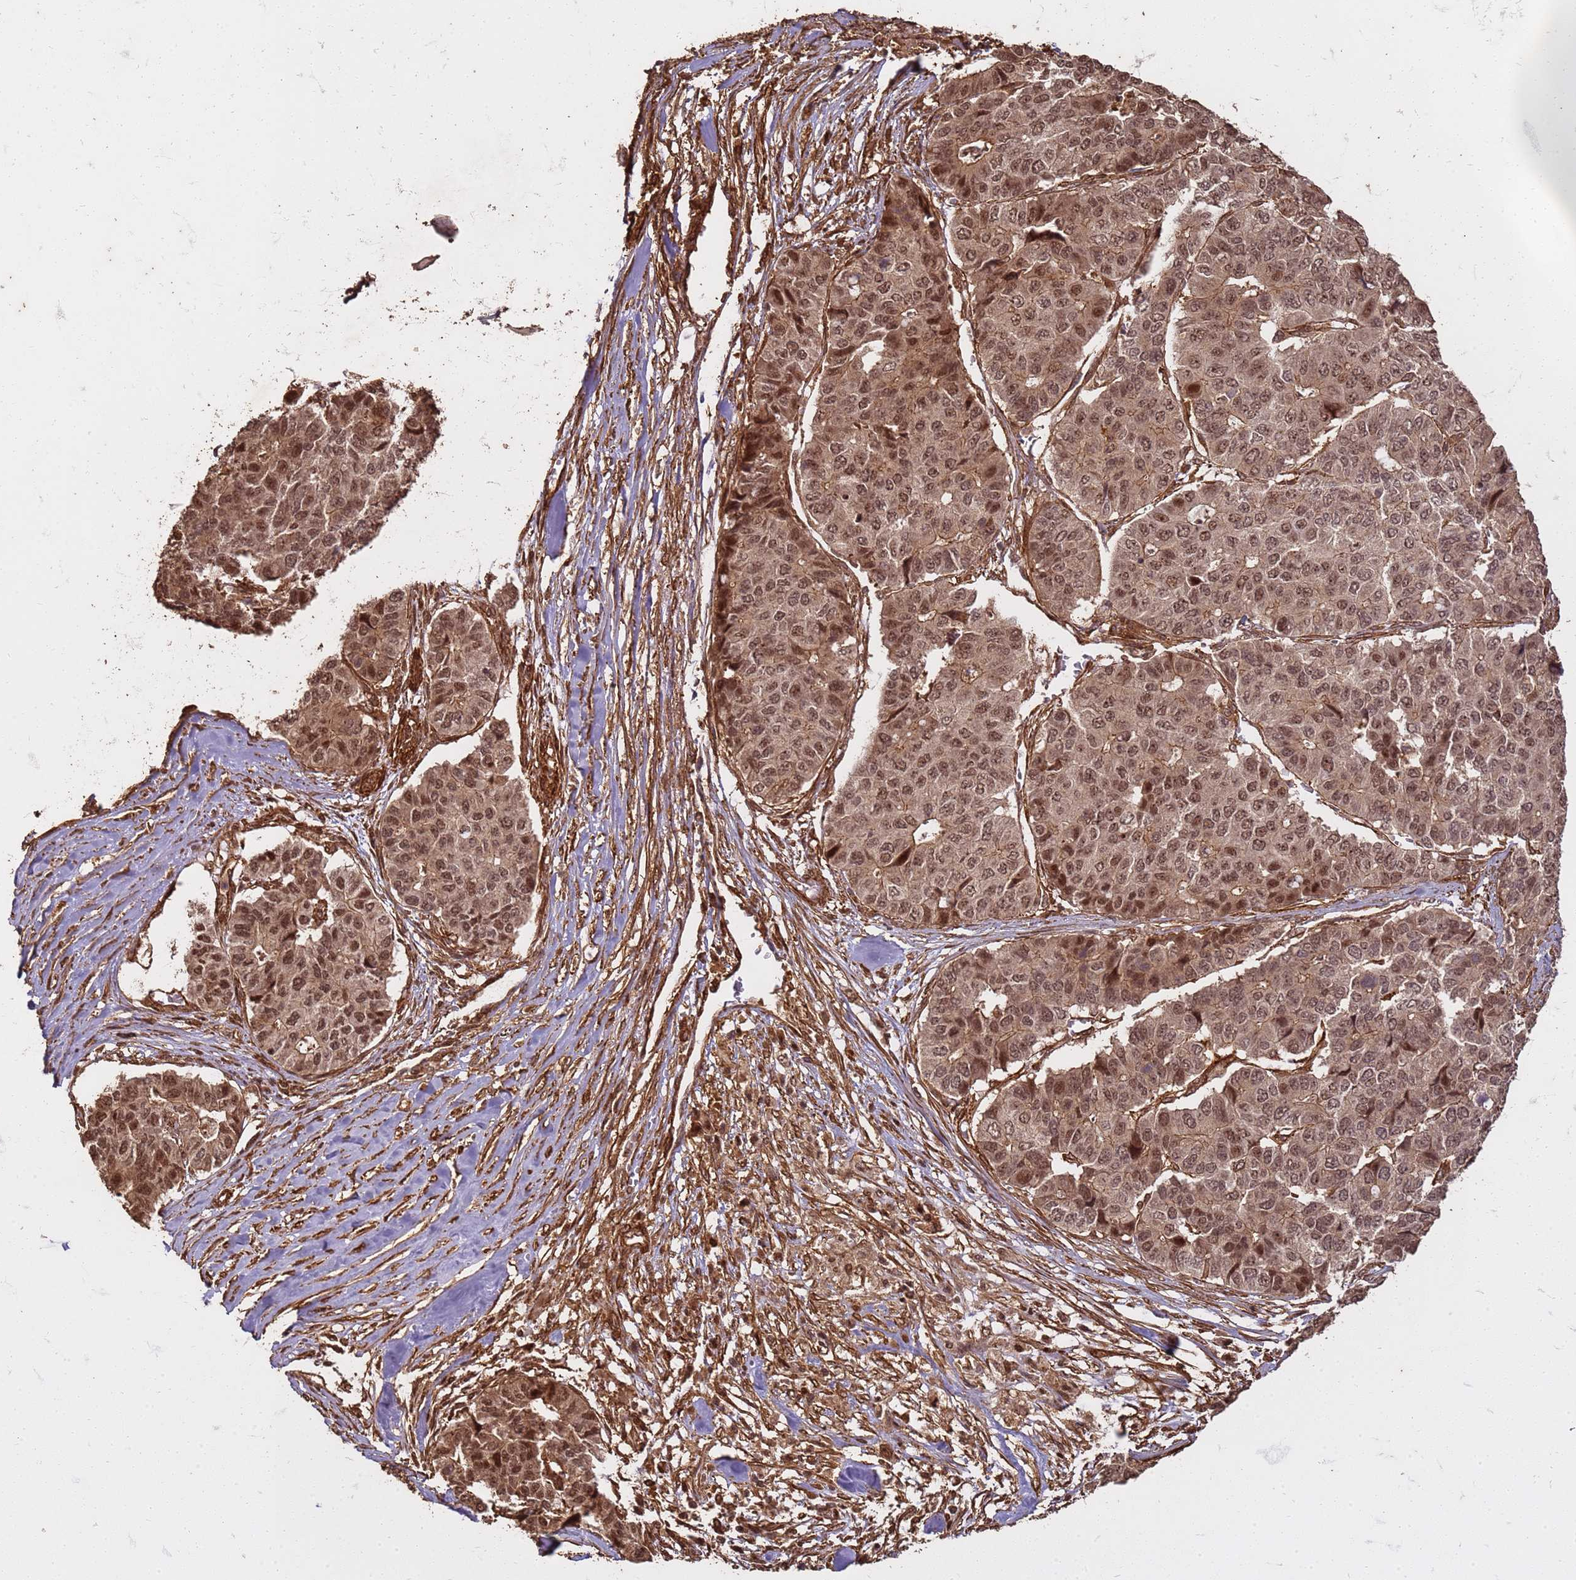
{"staining": {"intensity": "moderate", "quantity": ">75%", "location": "nuclear"}, "tissue": "pancreatic cancer", "cell_type": "Tumor cells", "image_type": "cancer", "snomed": [{"axis": "morphology", "description": "Adenocarcinoma, NOS"}, {"axis": "topography", "description": "Pancreas"}], "caption": "An image showing moderate nuclear staining in approximately >75% of tumor cells in adenocarcinoma (pancreatic), as visualized by brown immunohistochemical staining.", "gene": "KIF26A", "patient": {"sex": "male", "age": 50}}